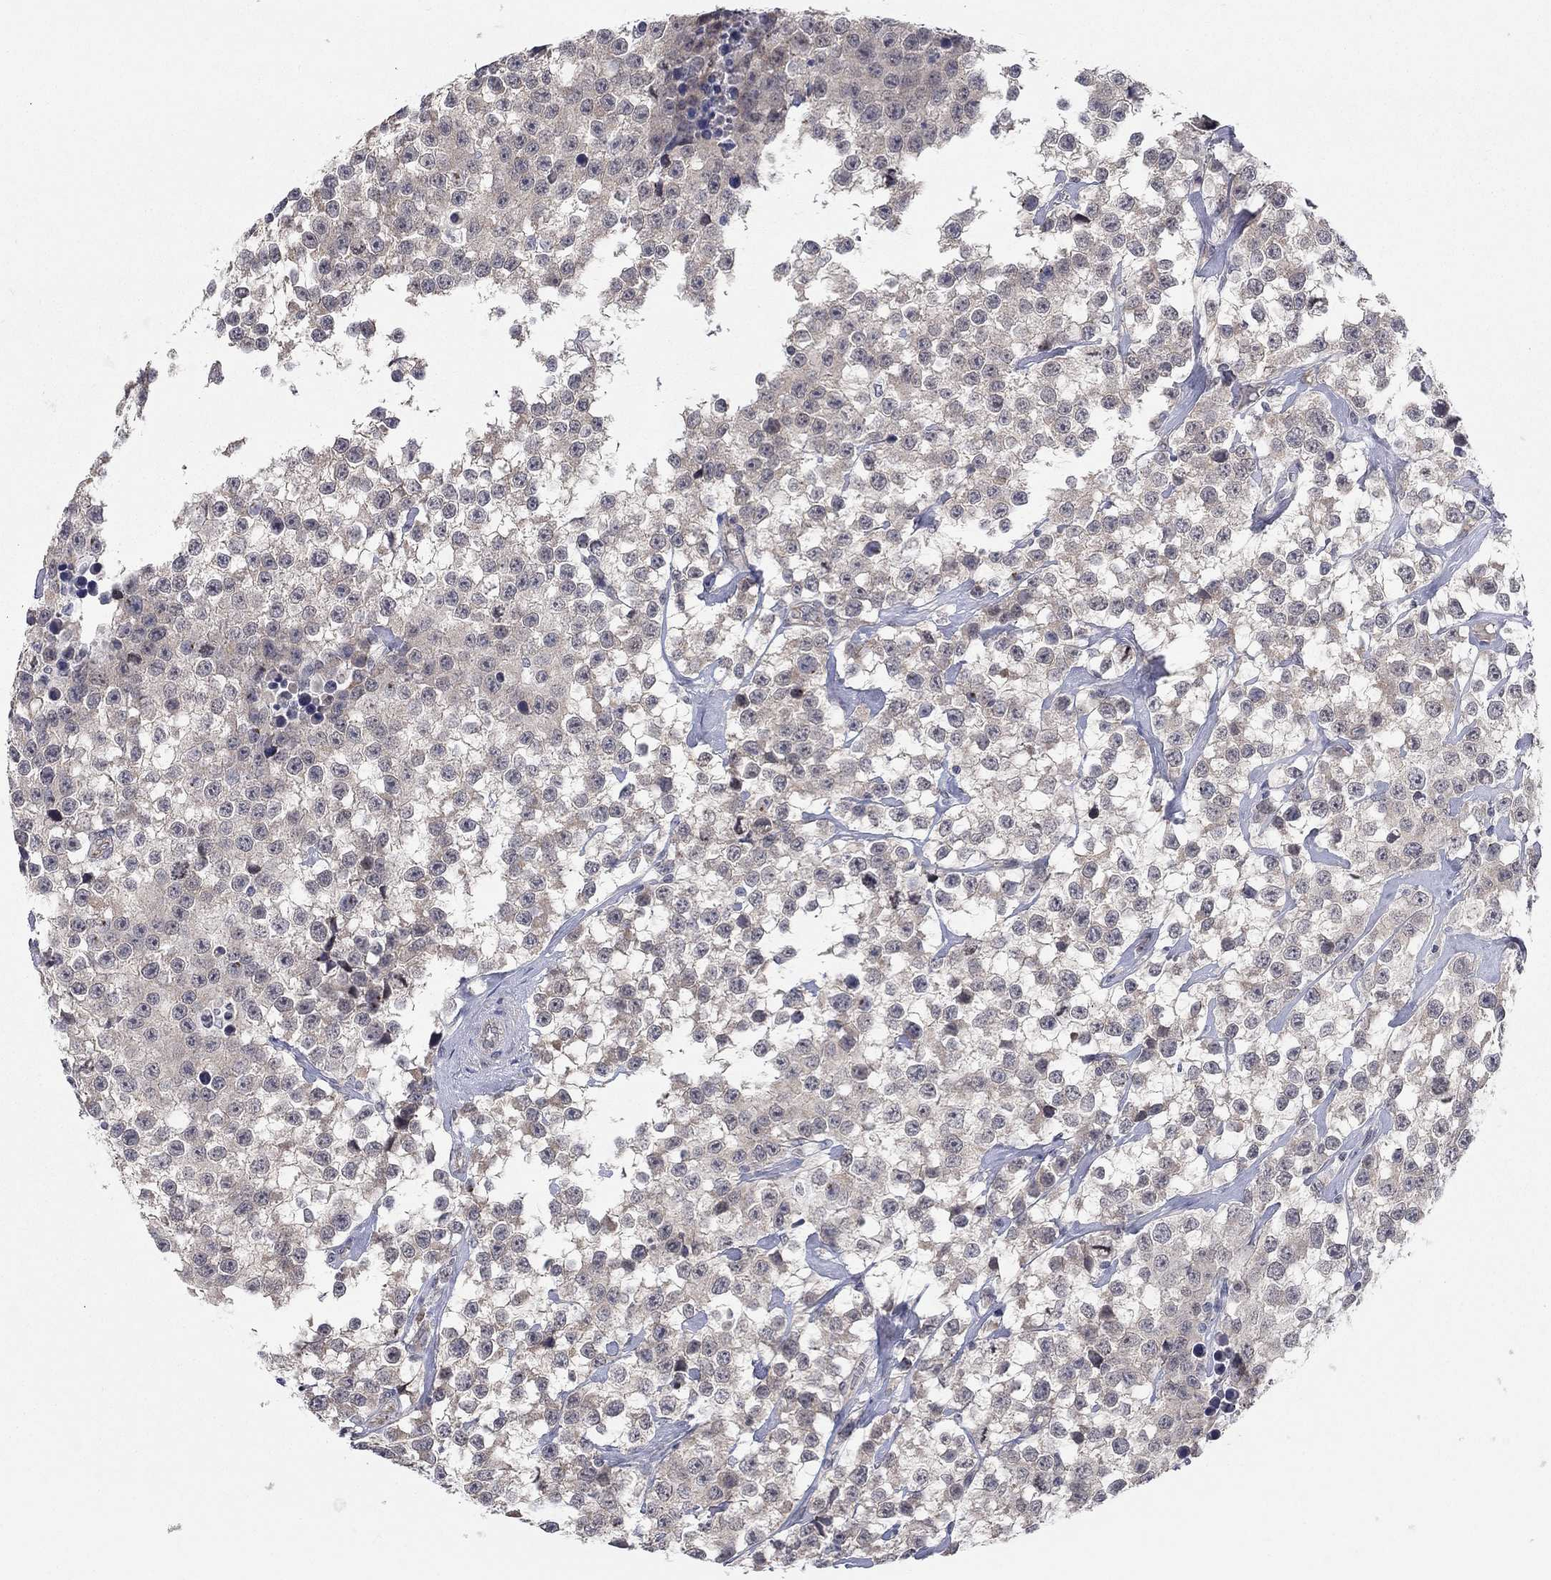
{"staining": {"intensity": "negative", "quantity": "none", "location": "none"}, "tissue": "testis cancer", "cell_type": "Tumor cells", "image_type": "cancer", "snomed": [{"axis": "morphology", "description": "Seminoma, NOS"}, {"axis": "topography", "description": "Testis"}], "caption": "Tumor cells show no significant staining in seminoma (testis).", "gene": "WASF3", "patient": {"sex": "male", "age": 59}}